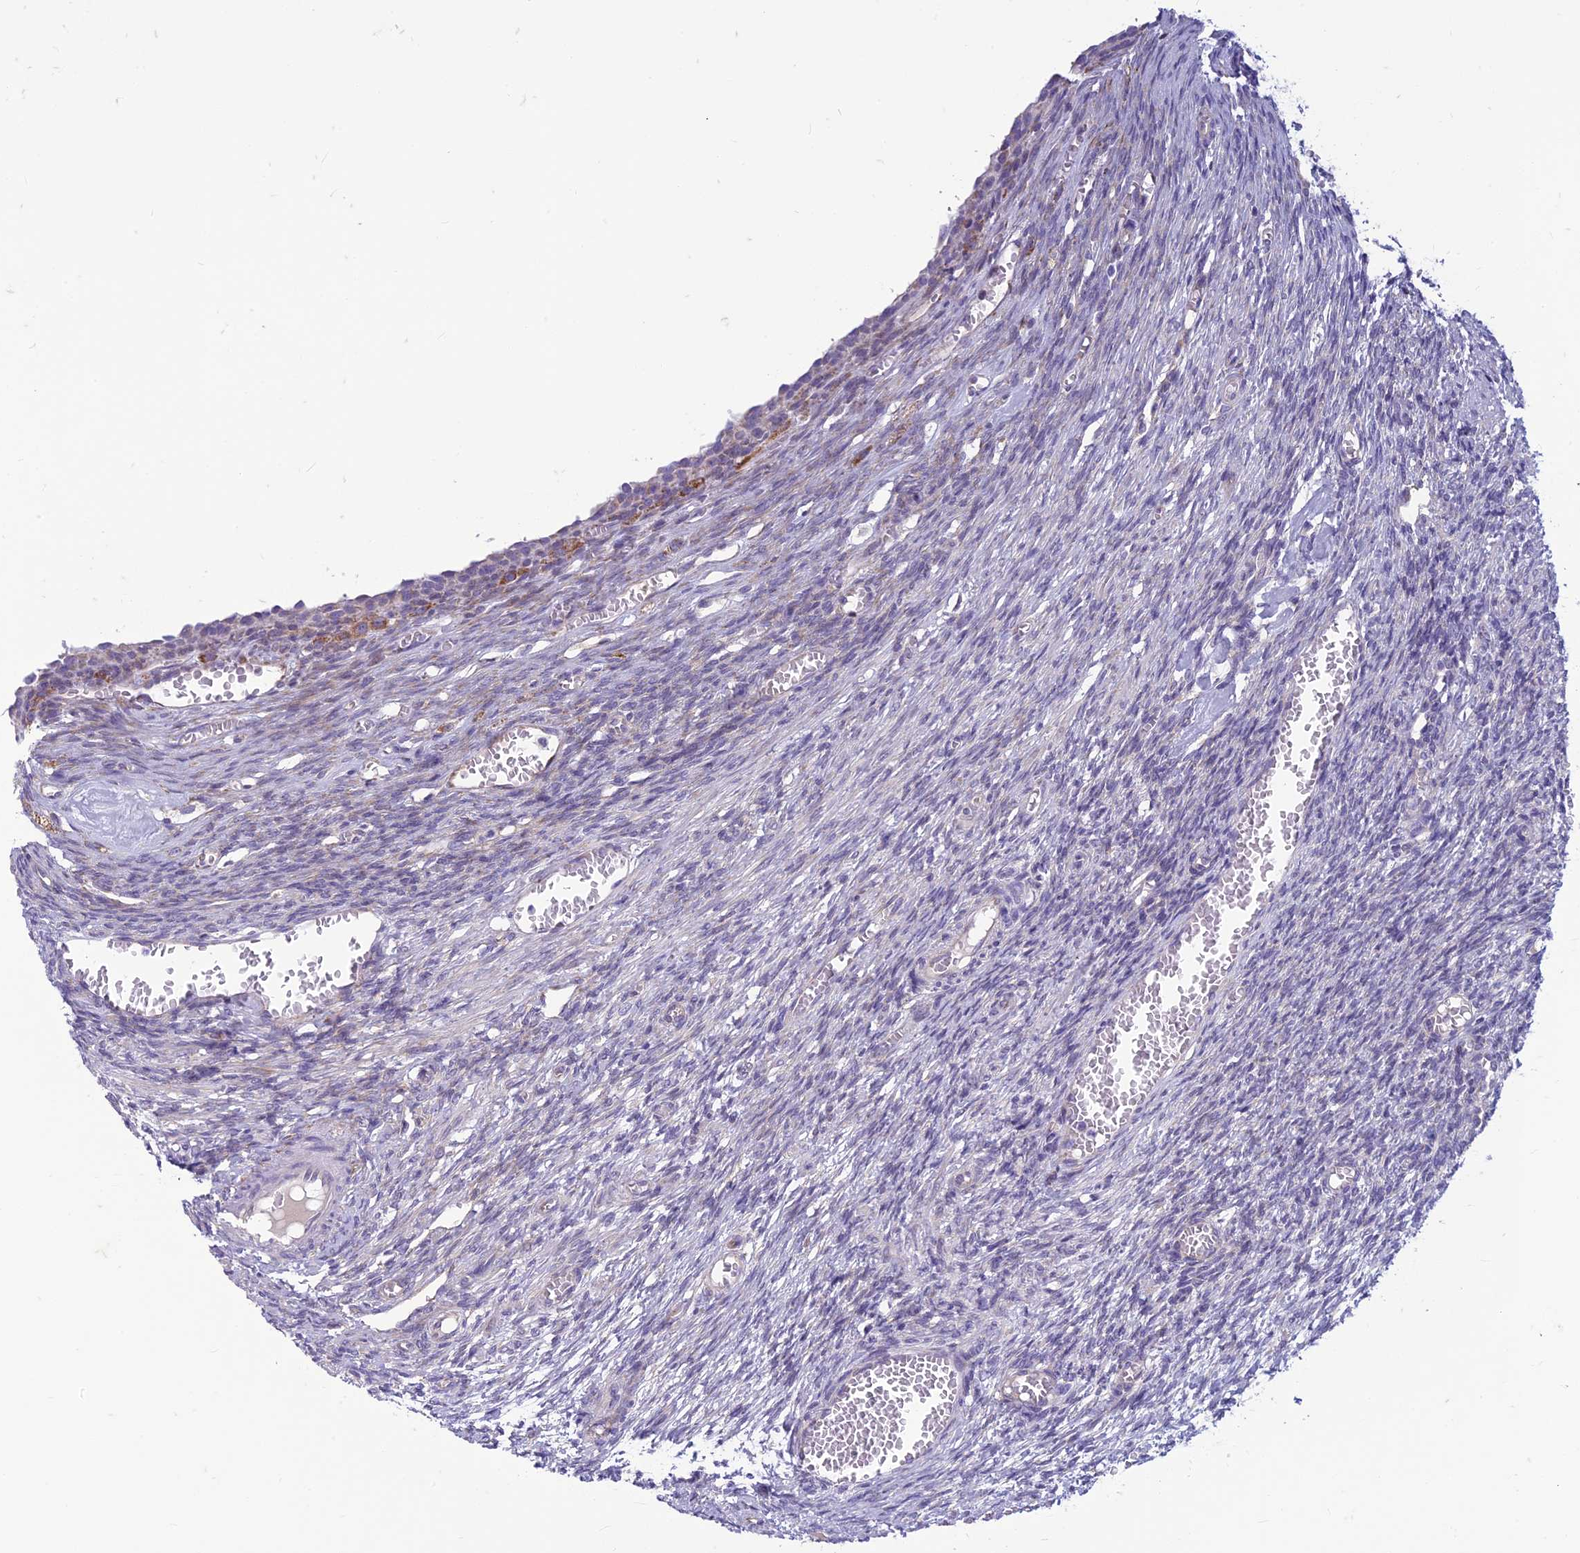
{"staining": {"intensity": "moderate", "quantity": "<25%", "location": "cytoplasmic/membranous"}, "tissue": "ovary", "cell_type": "Ovarian stroma cells", "image_type": "normal", "snomed": [{"axis": "morphology", "description": "Normal tissue, NOS"}, {"axis": "topography", "description": "Ovary"}], "caption": "IHC (DAB) staining of normal human ovary exhibits moderate cytoplasmic/membranous protein staining in about <25% of ovarian stroma cells. Using DAB (brown) and hematoxylin (blue) stains, captured at high magnification using brightfield microscopy.", "gene": "CENATAC", "patient": {"sex": "female", "age": 27}}